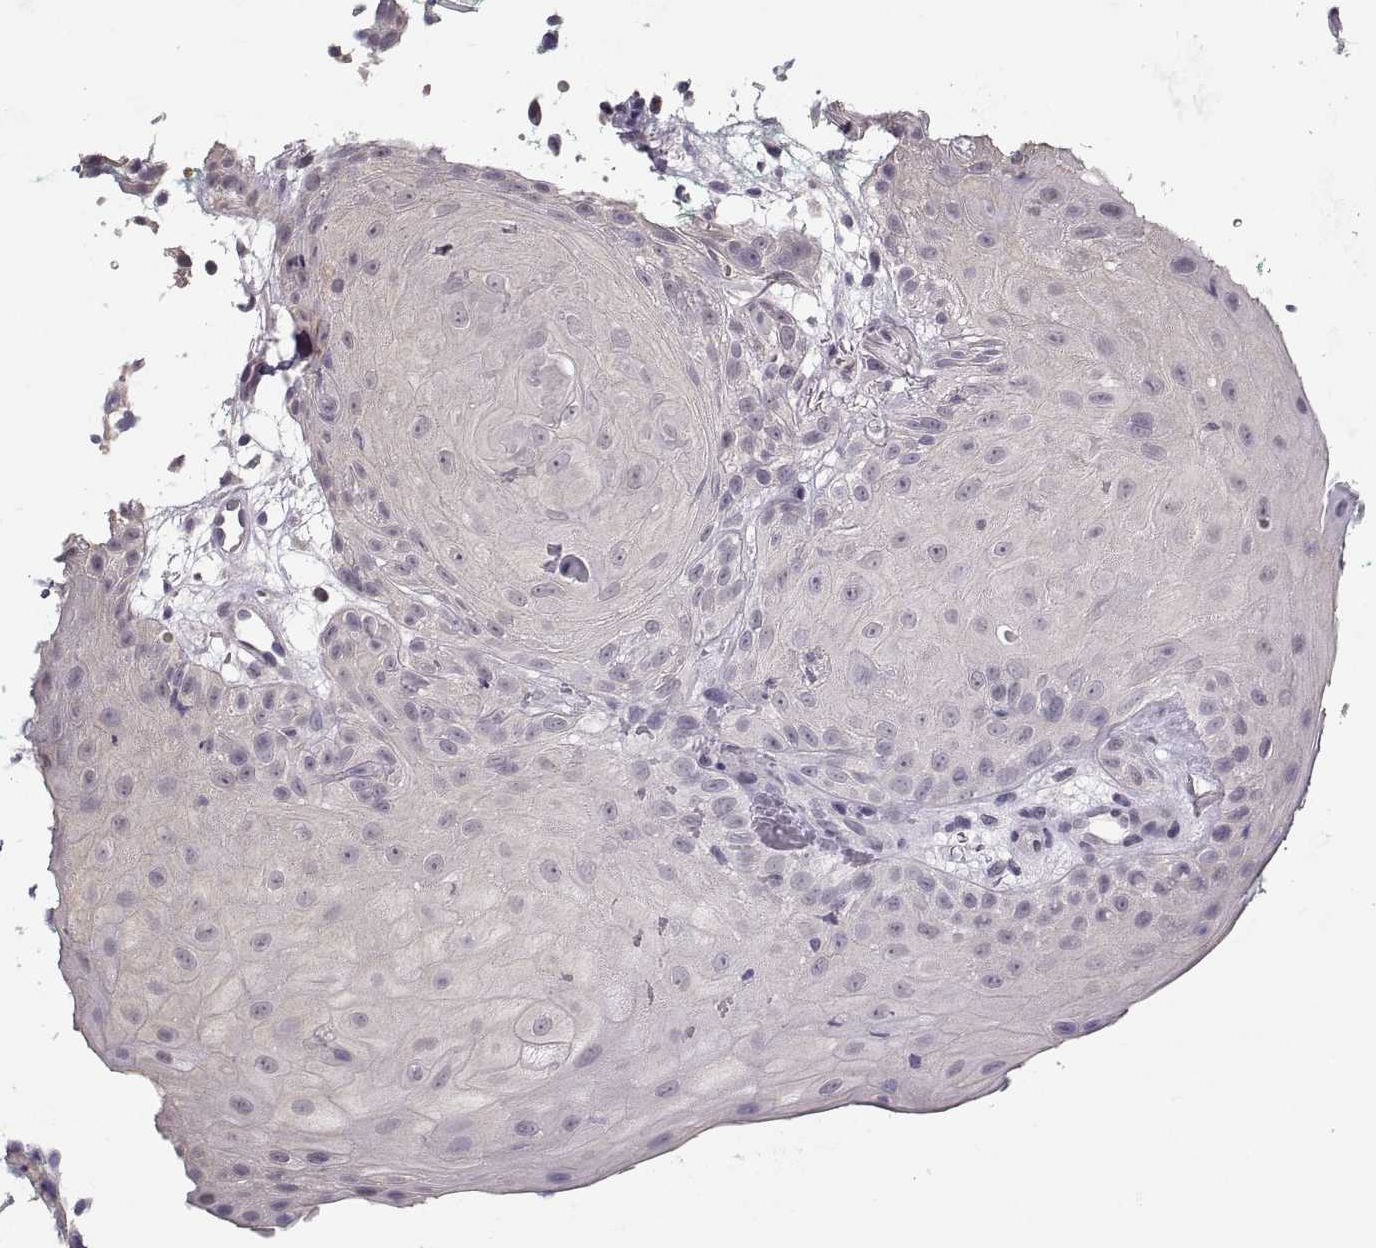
{"staining": {"intensity": "negative", "quantity": "none", "location": "none"}, "tissue": "head and neck cancer", "cell_type": "Tumor cells", "image_type": "cancer", "snomed": [{"axis": "morphology", "description": "Normal tissue, NOS"}, {"axis": "morphology", "description": "Squamous cell carcinoma, NOS"}, {"axis": "topography", "description": "Oral tissue"}, {"axis": "topography", "description": "Salivary gland"}, {"axis": "topography", "description": "Head-Neck"}], "caption": "Tumor cells show no significant protein staining in squamous cell carcinoma (head and neck).", "gene": "ADH6", "patient": {"sex": "female", "age": 62}}